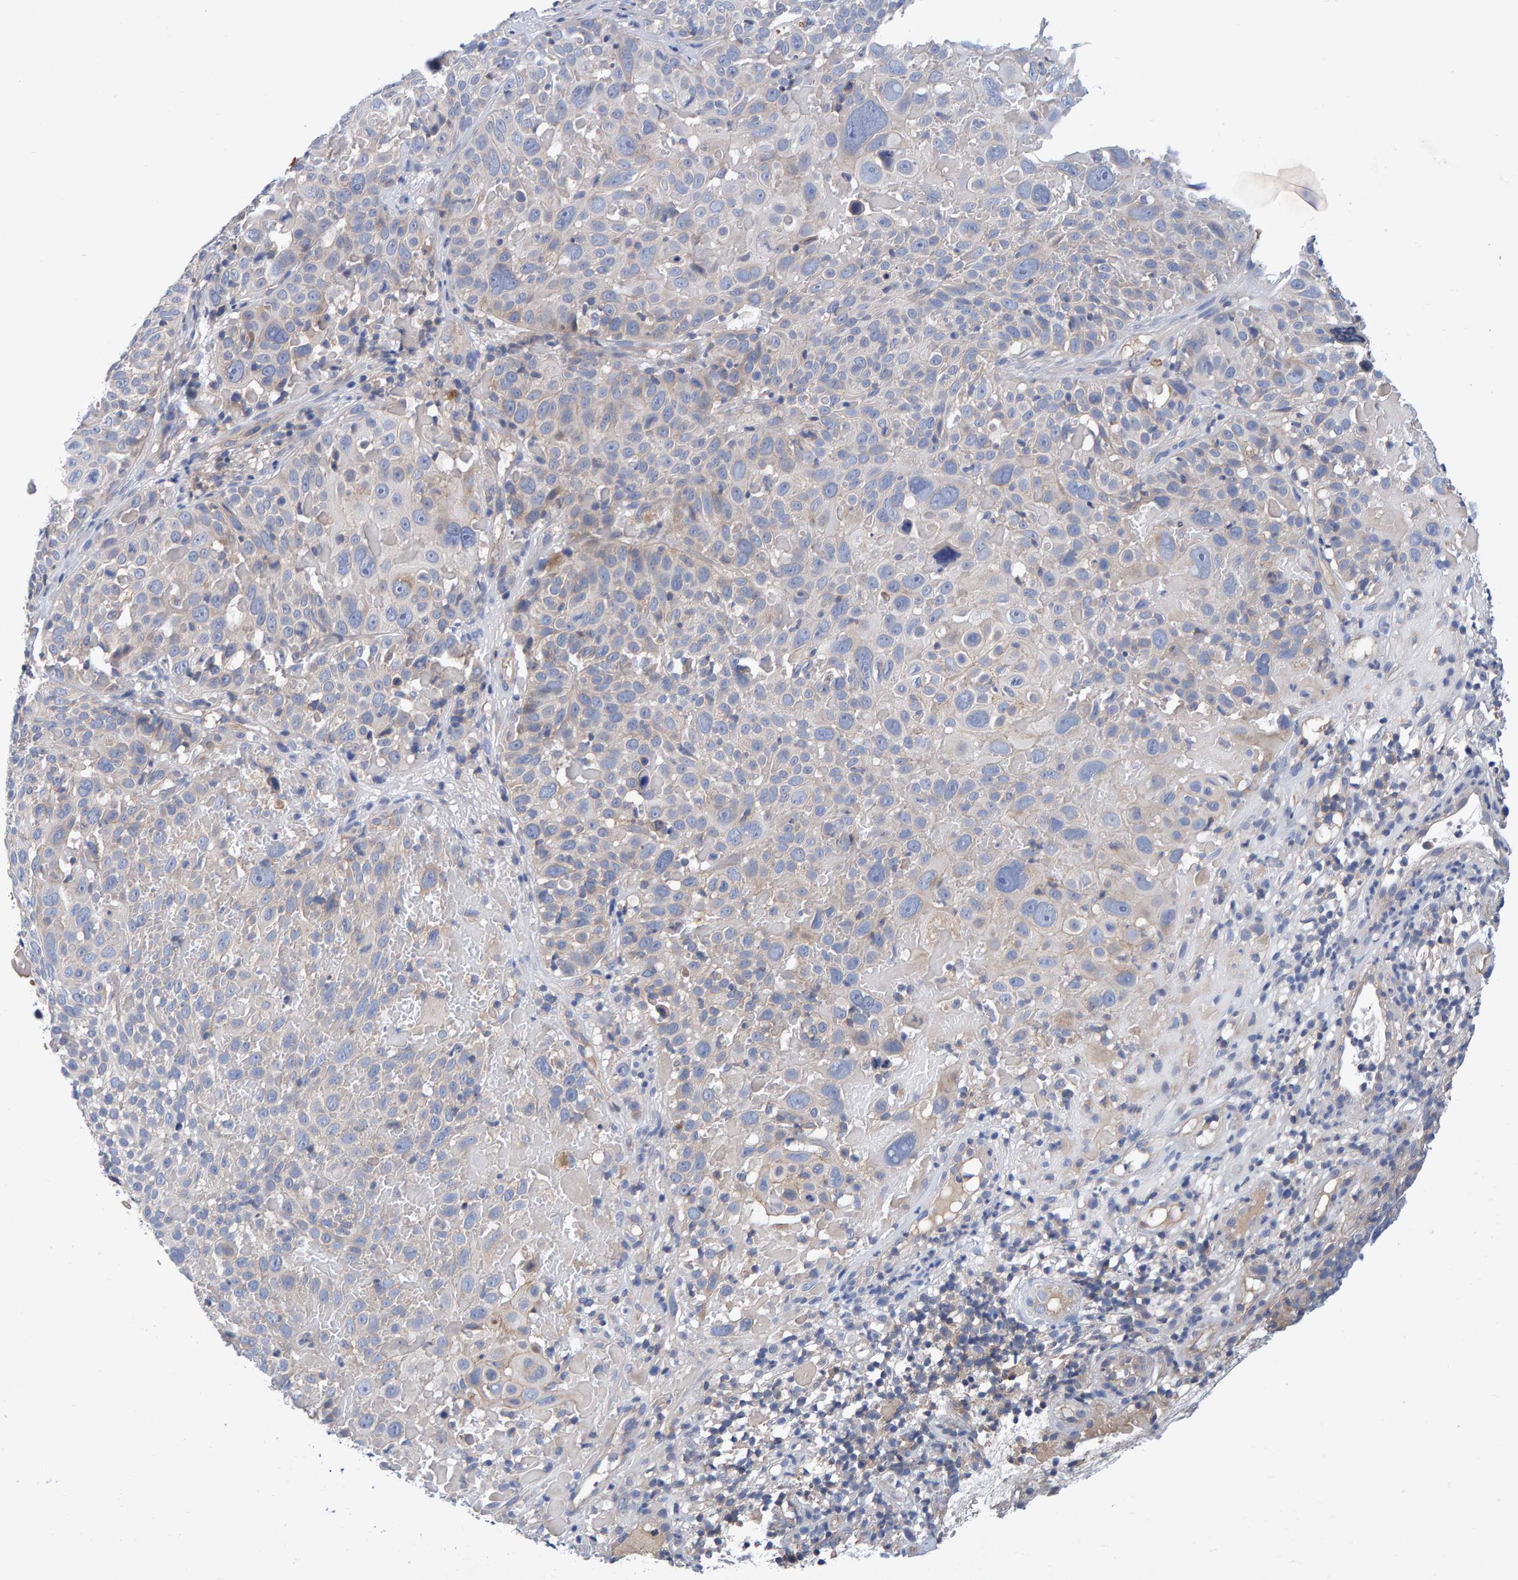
{"staining": {"intensity": "negative", "quantity": "none", "location": "none"}, "tissue": "cervical cancer", "cell_type": "Tumor cells", "image_type": "cancer", "snomed": [{"axis": "morphology", "description": "Squamous cell carcinoma, NOS"}, {"axis": "topography", "description": "Cervix"}], "caption": "A high-resolution photomicrograph shows immunohistochemistry (IHC) staining of cervical cancer, which displays no significant positivity in tumor cells. (IHC, brightfield microscopy, high magnification).", "gene": "EFR3A", "patient": {"sex": "female", "age": 74}}